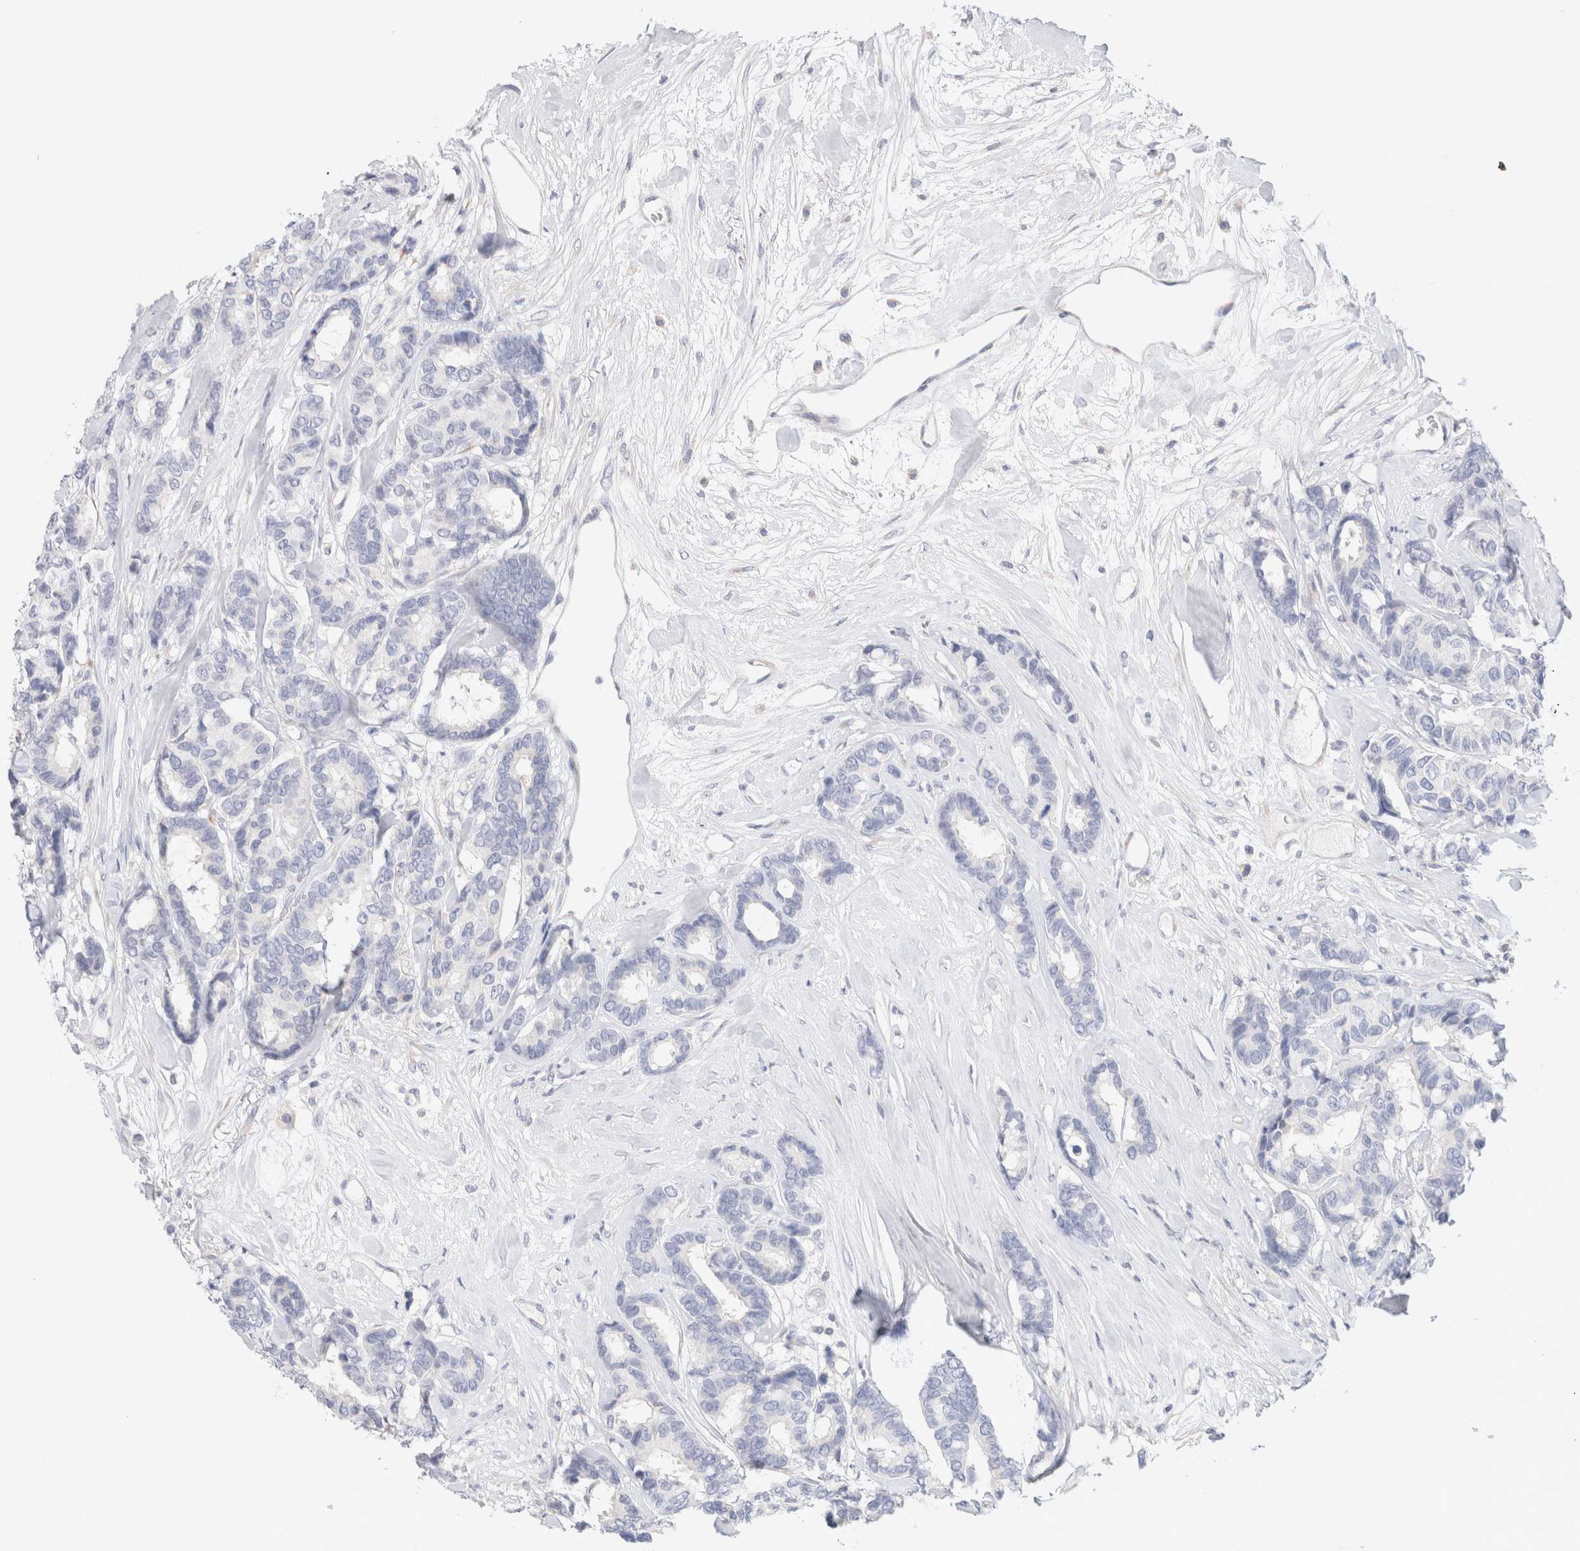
{"staining": {"intensity": "negative", "quantity": "none", "location": "none"}, "tissue": "breast cancer", "cell_type": "Tumor cells", "image_type": "cancer", "snomed": [{"axis": "morphology", "description": "Duct carcinoma"}, {"axis": "topography", "description": "Breast"}], "caption": "This is an immunohistochemistry (IHC) micrograph of breast intraductal carcinoma. There is no positivity in tumor cells.", "gene": "GADD45G", "patient": {"sex": "female", "age": 87}}